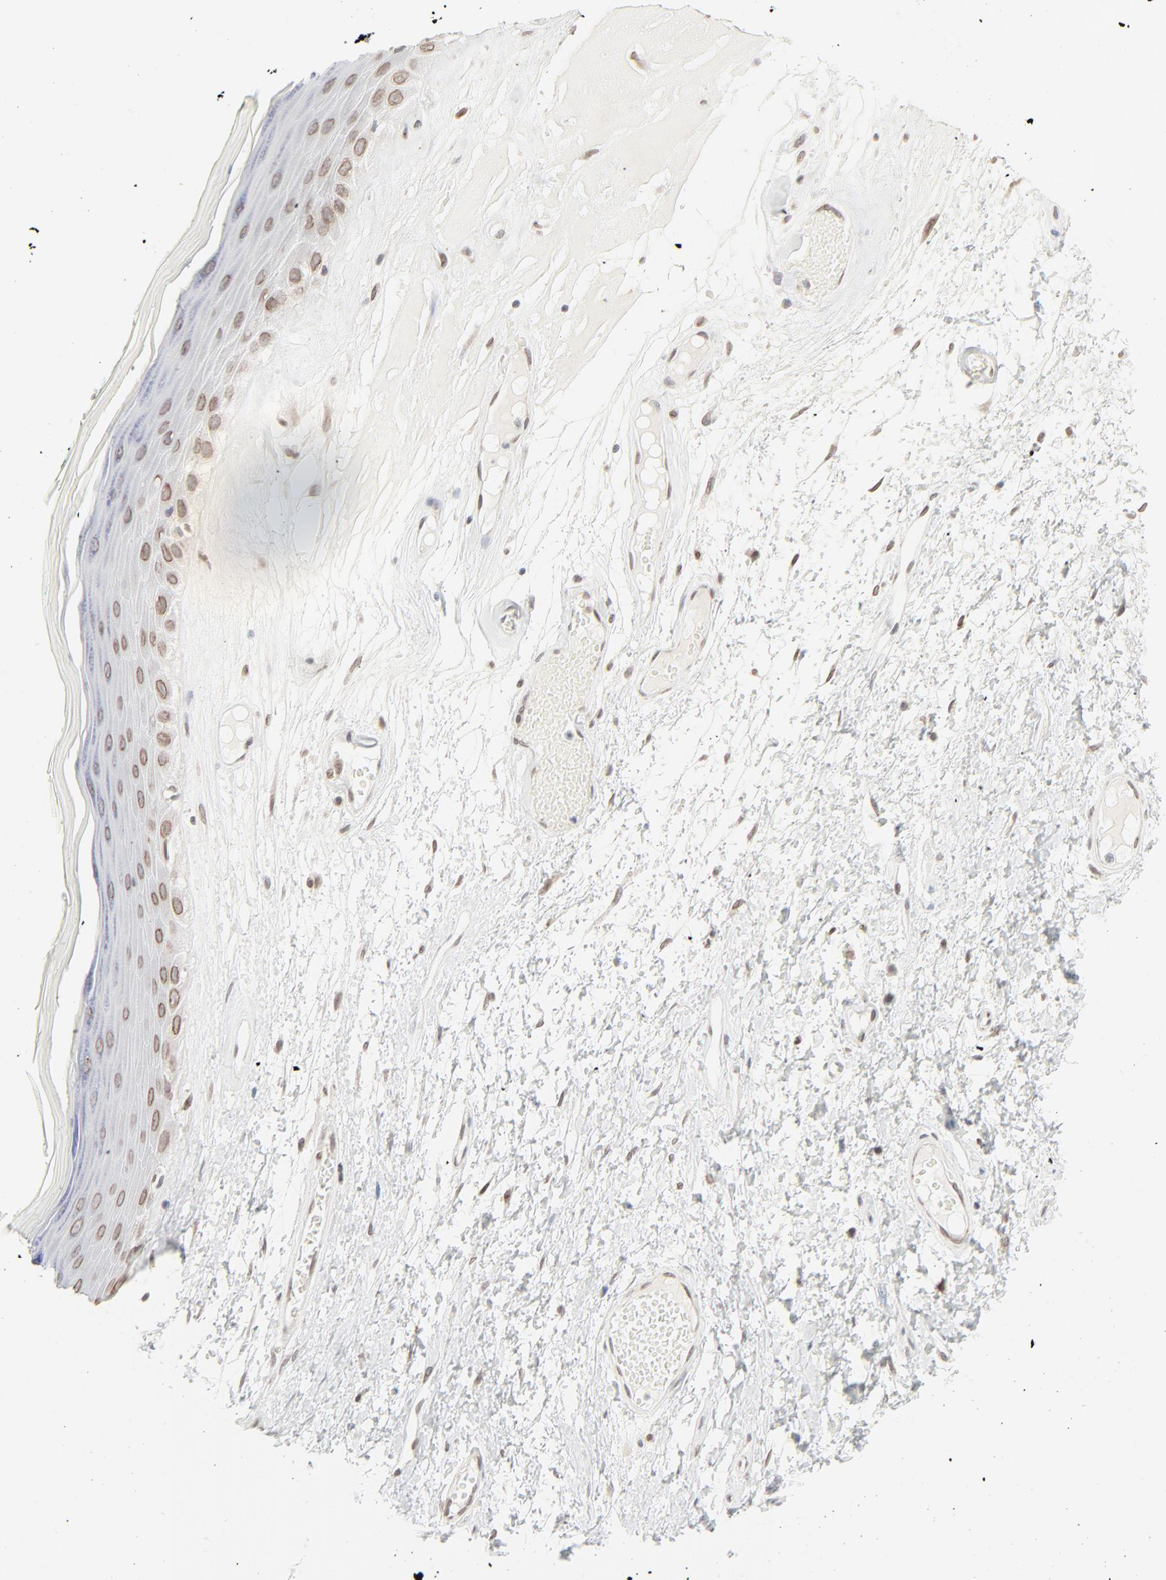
{"staining": {"intensity": "moderate", "quantity": "25%-75%", "location": "cytoplasmic/membranous,nuclear"}, "tissue": "skin", "cell_type": "Epidermal cells", "image_type": "normal", "snomed": [{"axis": "morphology", "description": "Normal tissue, NOS"}, {"axis": "morphology", "description": "Inflammation, NOS"}, {"axis": "topography", "description": "Vulva"}], "caption": "Immunohistochemical staining of benign skin shows 25%-75% levels of moderate cytoplasmic/membranous,nuclear protein expression in about 25%-75% of epidermal cells. The staining was performed using DAB (3,3'-diaminobenzidine) to visualize the protein expression in brown, while the nuclei were stained in blue with hematoxylin (Magnification: 20x).", "gene": "MAD1L1", "patient": {"sex": "female", "age": 84}}